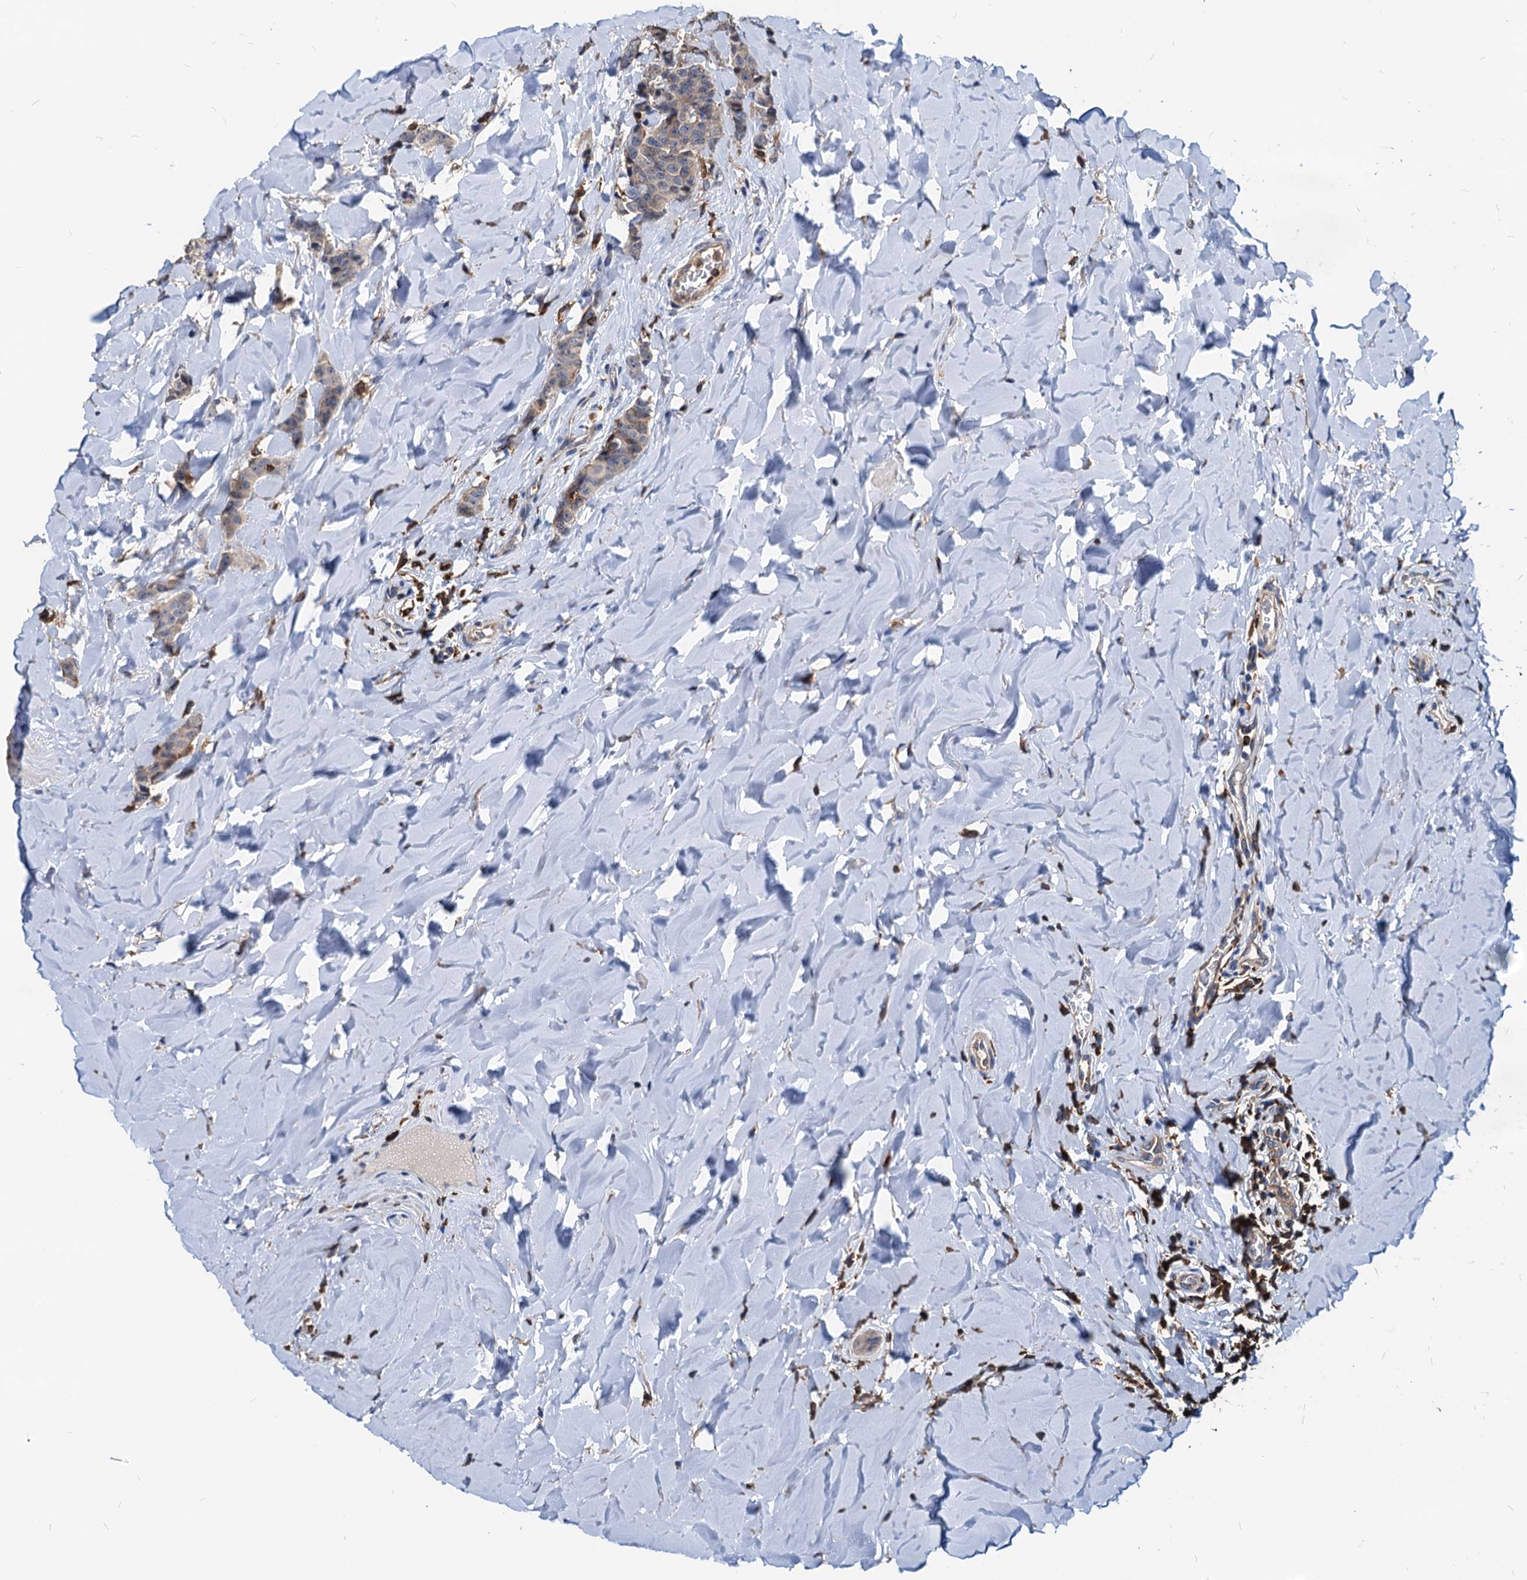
{"staining": {"intensity": "weak", "quantity": "<25%", "location": "cytoplasmic/membranous"}, "tissue": "breast cancer", "cell_type": "Tumor cells", "image_type": "cancer", "snomed": [{"axis": "morphology", "description": "Duct carcinoma"}, {"axis": "topography", "description": "Breast"}], "caption": "A high-resolution micrograph shows immunohistochemistry staining of breast infiltrating ductal carcinoma, which displays no significant staining in tumor cells.", "gene": "LCP2", "patient": {"sex": "female", "age": 40}}